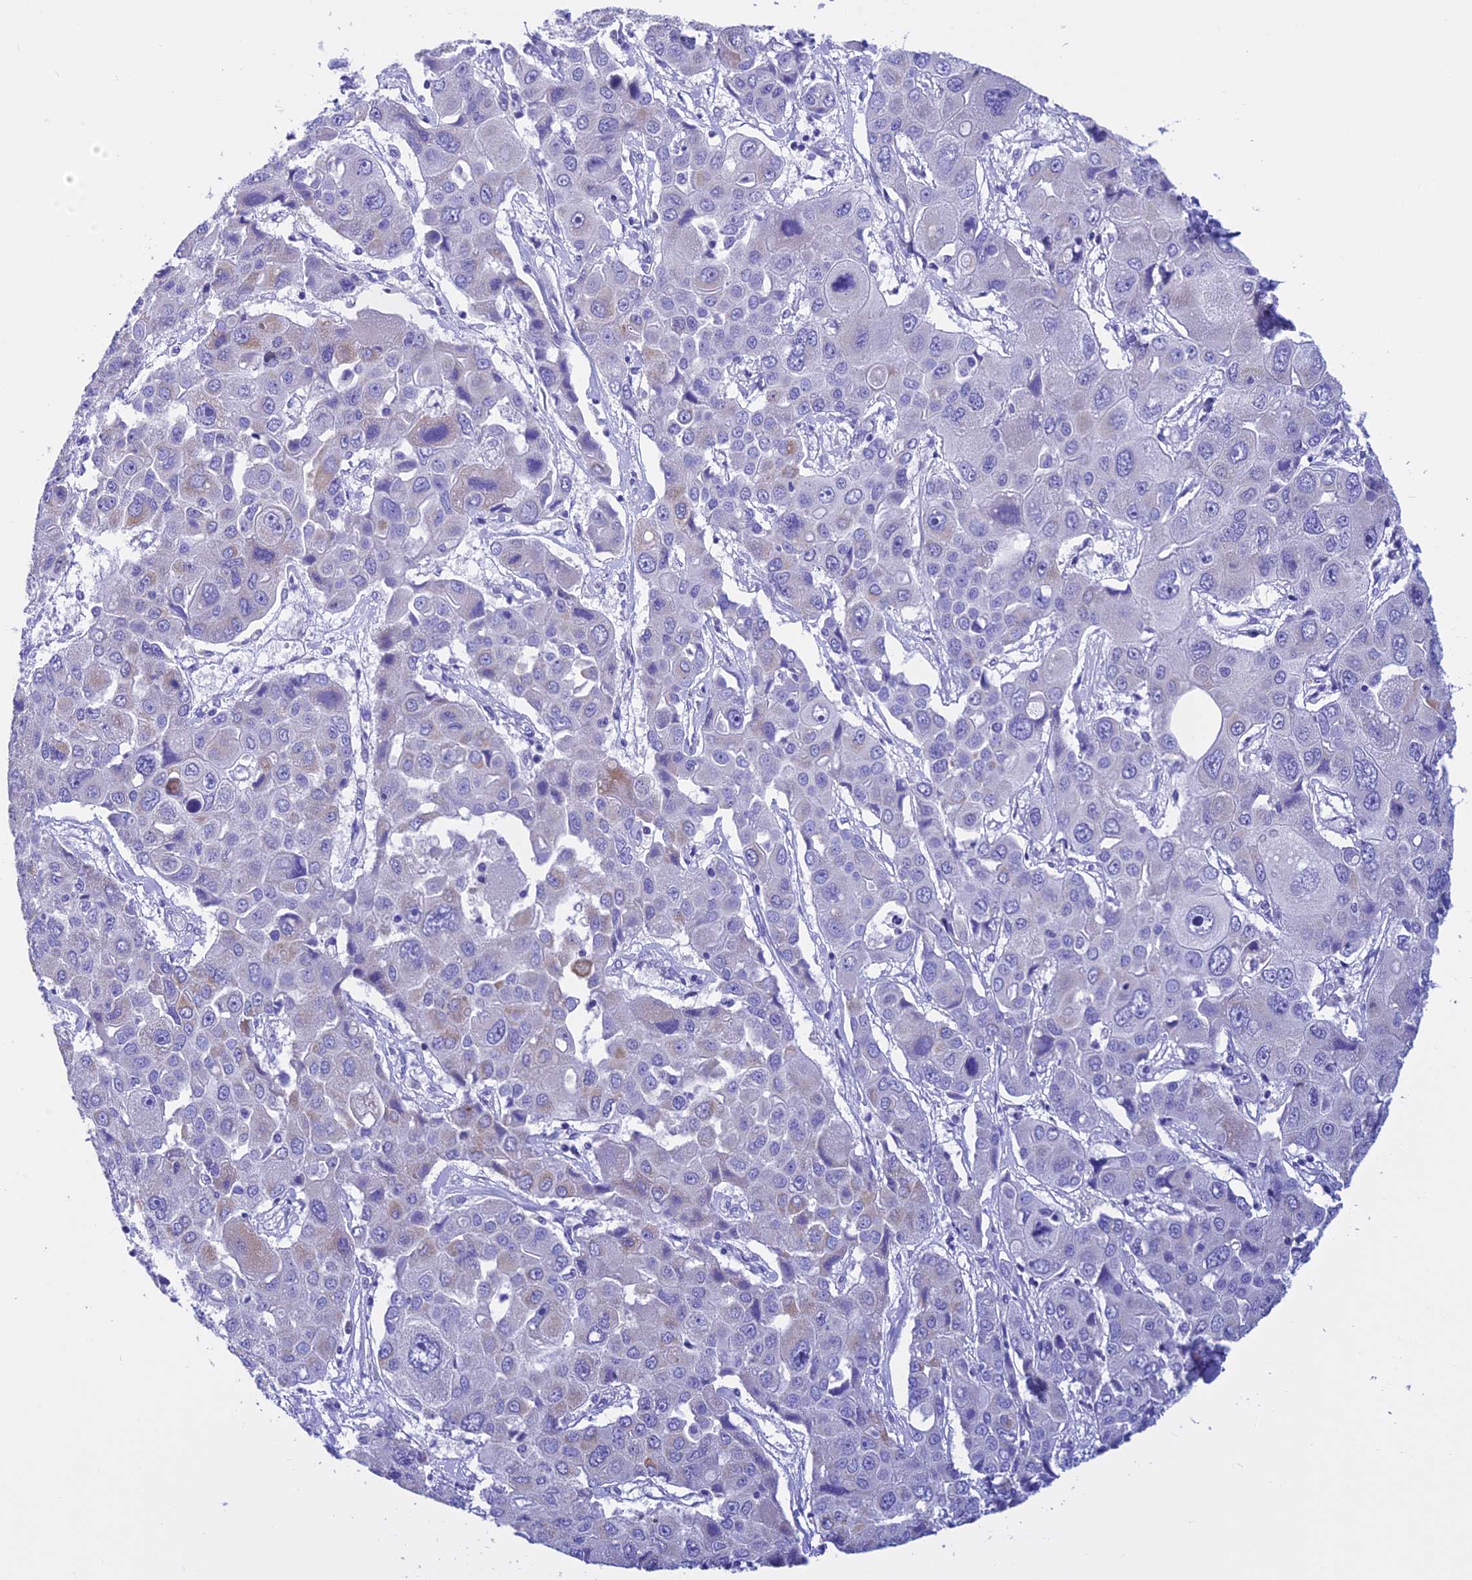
{"staining": {"intensity": "weak", "quantity": "<25%", "location": "cytoplasmic/membranous"}, "tissue": "liver cancer", "cell_type": "Tumor cells", "image_type": "cancer", "snomed": [{"axis": "morphology", "description": "Cholangiocarcinoma"}, {"axis": "topography", "description": "Liver"}], "caption": "Tumor cells show no significant protein positivity in liver cancer.", "gene": "SLC8B1", "patient": {"sex": "male", "age": 67}}